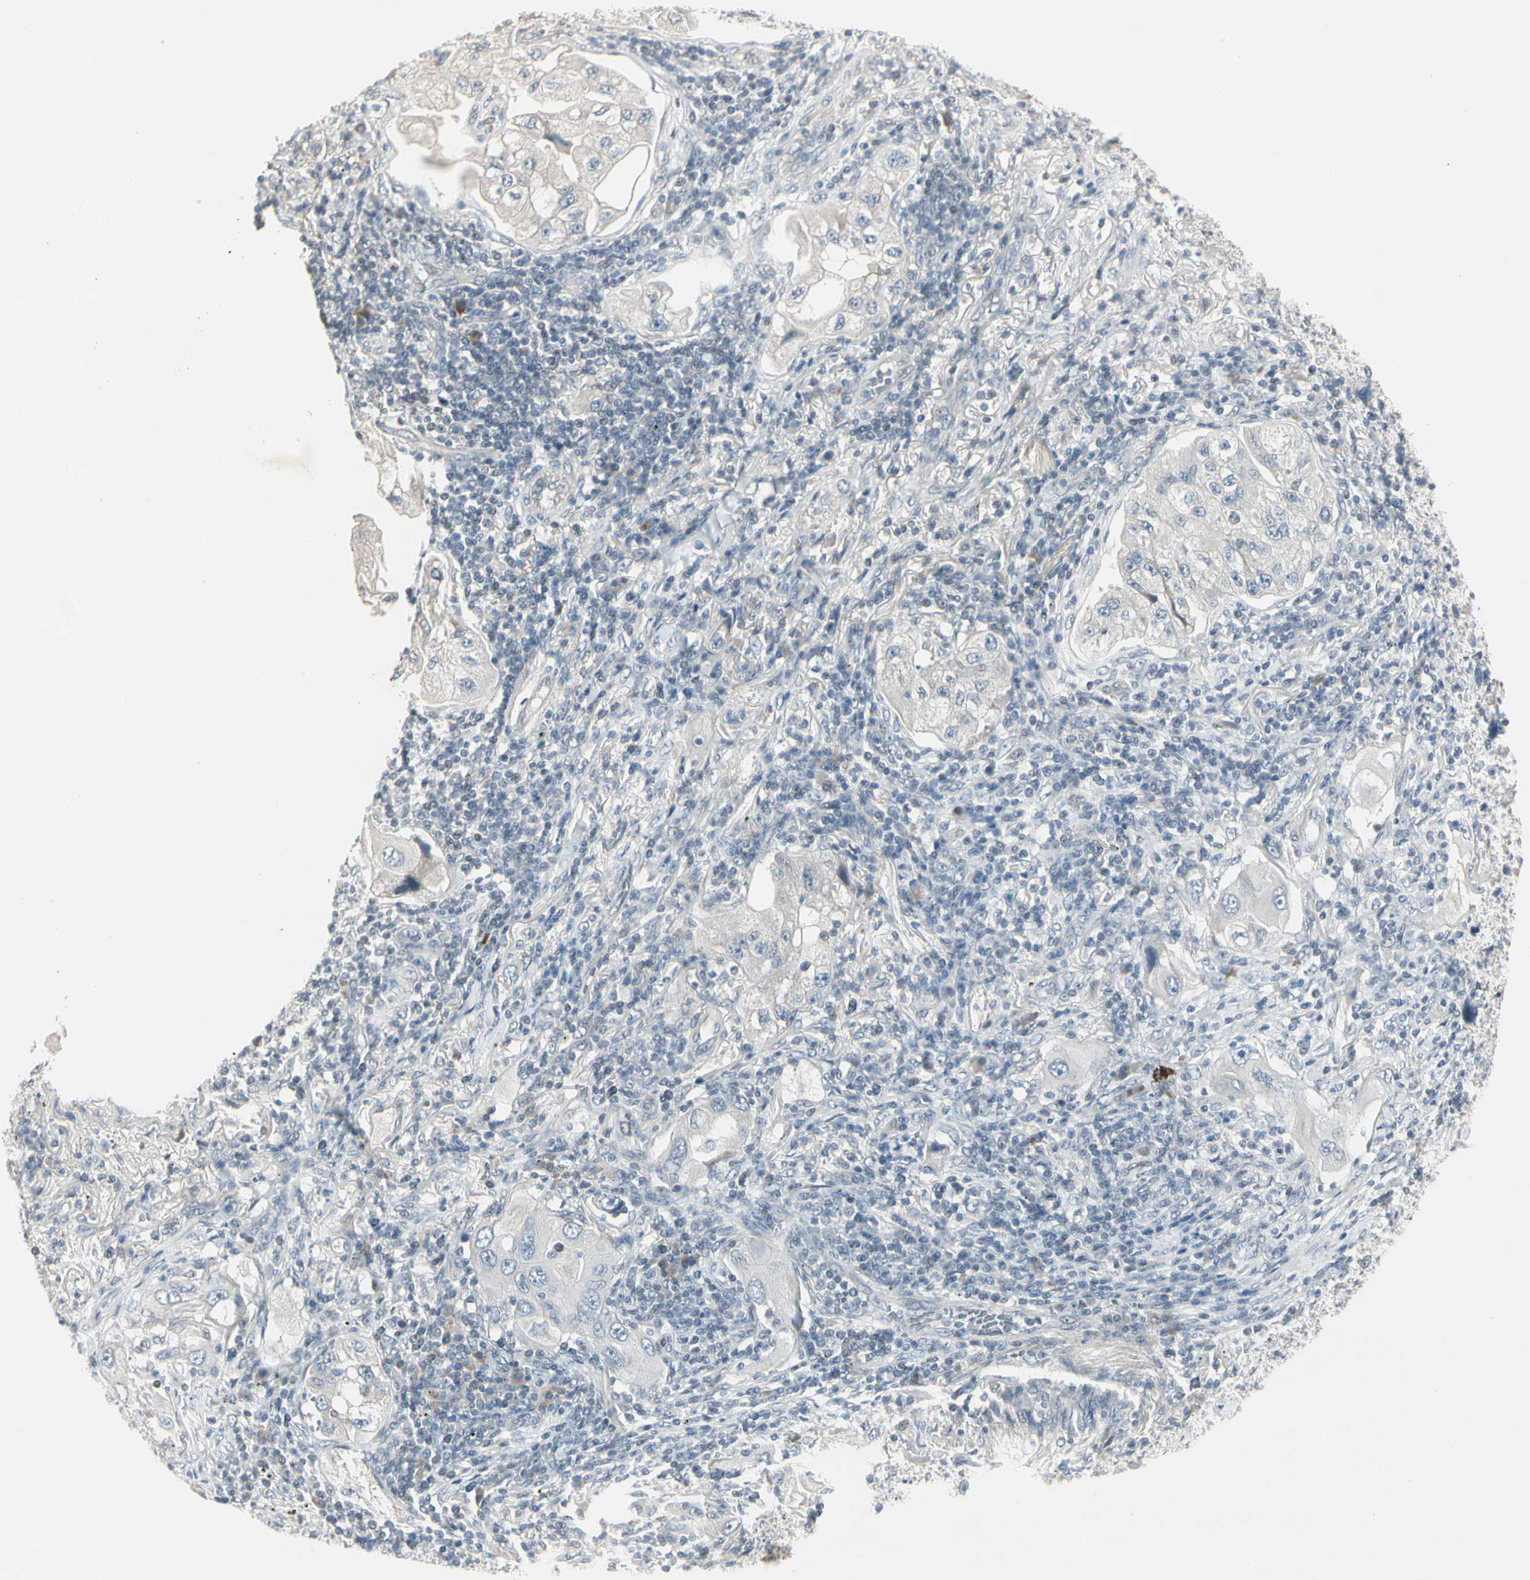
{"staining": {"intensity": "negative", "quantity": "none", "location": "none"}, "tissue": "lung cancer", "cell_type": "Tumor cells", "image_type": "cancer", "snomed": [{"axis": "morphology", "description": "Adenocarcinoma, NOS"}, {"axis": "topography", "description": "Lung"}], "caption": "A high-resolution micrograph shows immunohistochemistry staining of adenocarcinoma (lung), which shows no significant positivity in tumor cells.", "gene": "DMPK", "patient": {"sex": "female", "age": 65}}